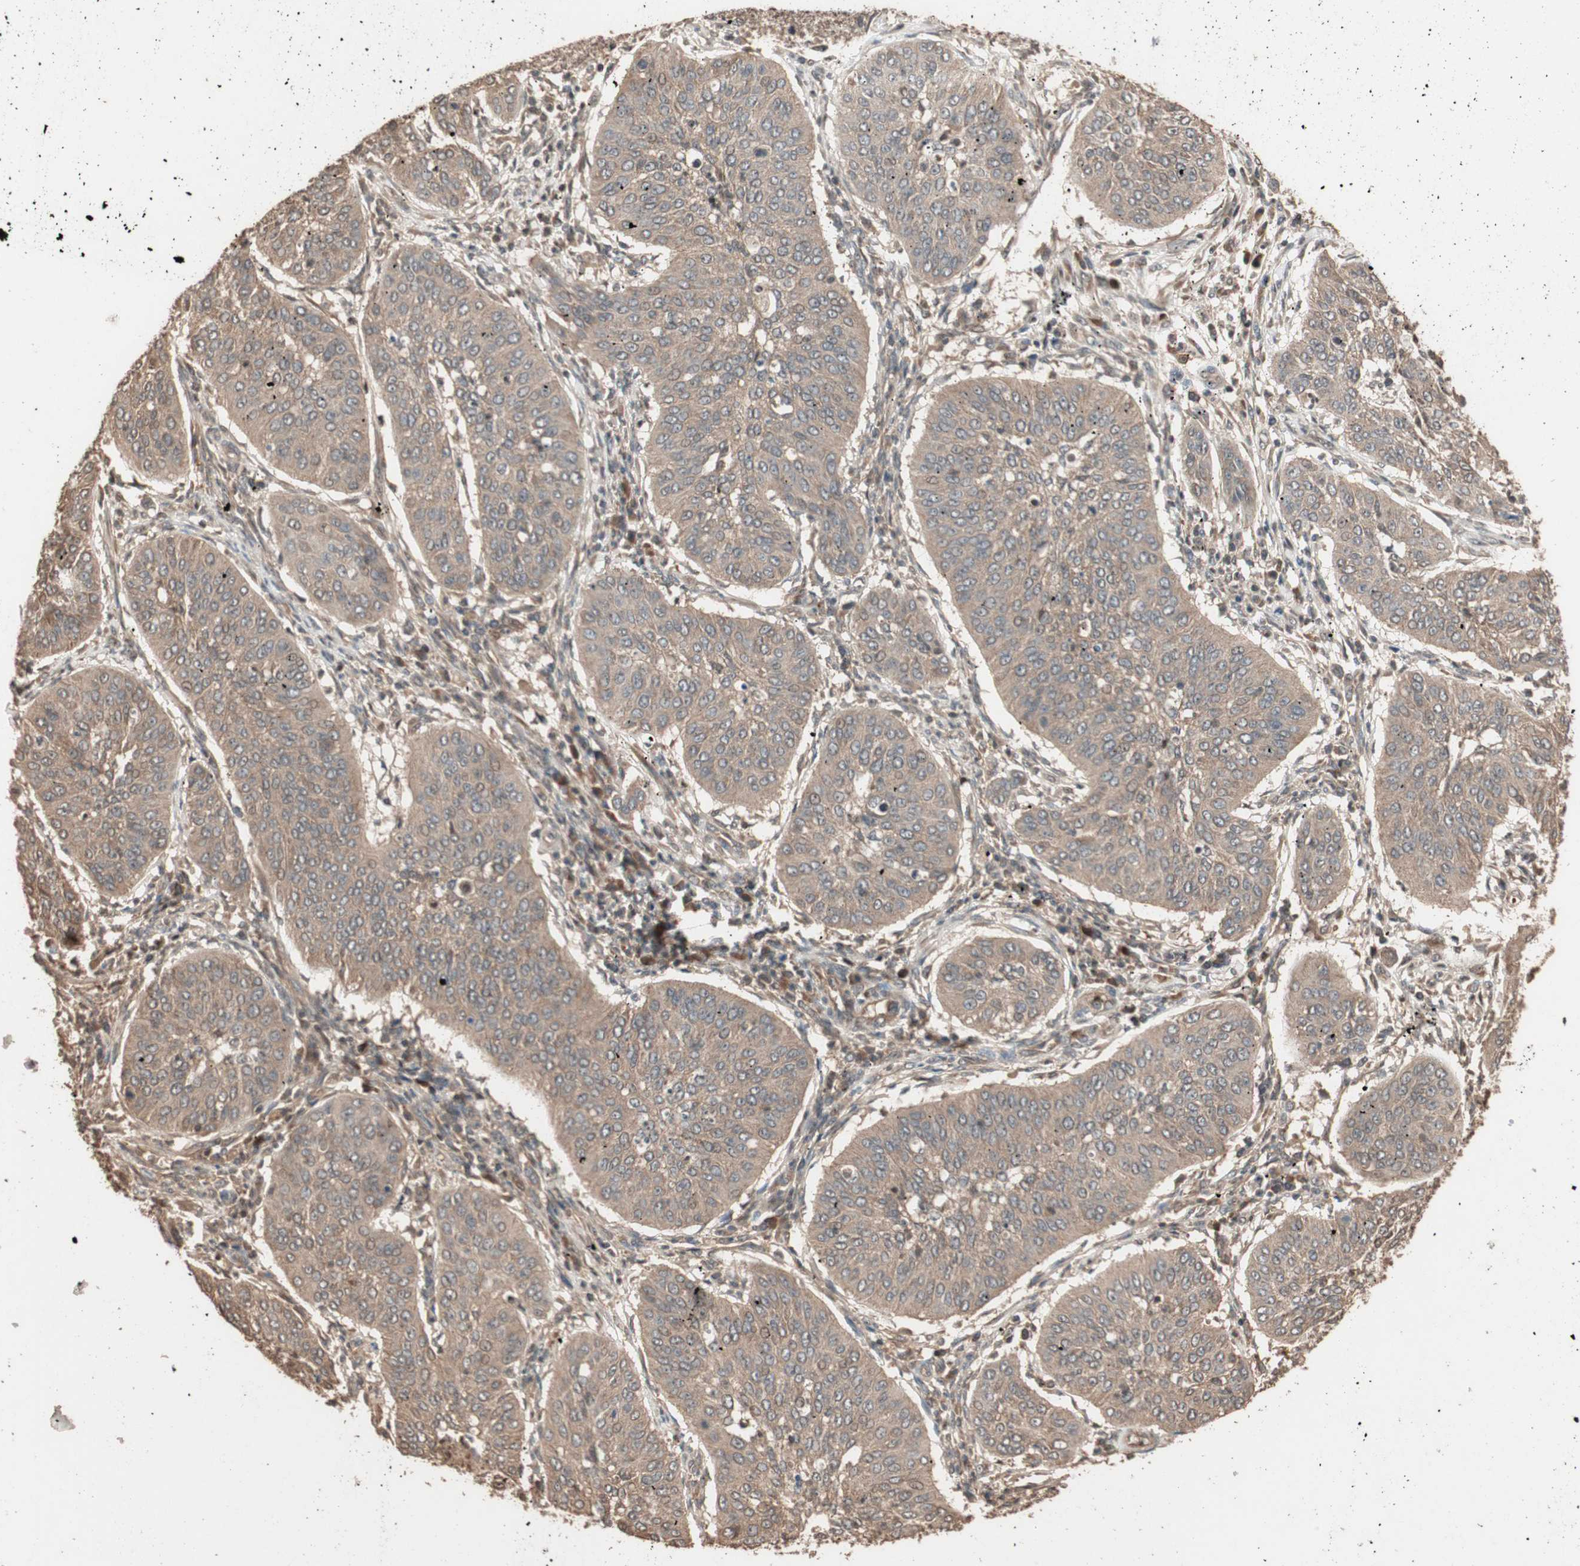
{"staining": {"intensity": "moderate", "quantity": ">75%", "location": "cytoplasmic/membranous"}, "tissue": "cervical cancer", "cell_type": "Tumor cells", "image_type": "cancer", "snomed": [{"axis": "morphology", "description": "Normal tissue, NOS"}, {"axis": "morphology", "description": "Squamous cell carcinoma, NOS"}, {"axis": "topography", "description": "Cervix"}], "caption": "This is an image of IHC staining of cervical squamous cell carcinoma, which shows moderate positivity in the cytoplasmic/membranous of tumor cells.", "gene": "USP20", "patient": {"sex": "female", "age": 39}}